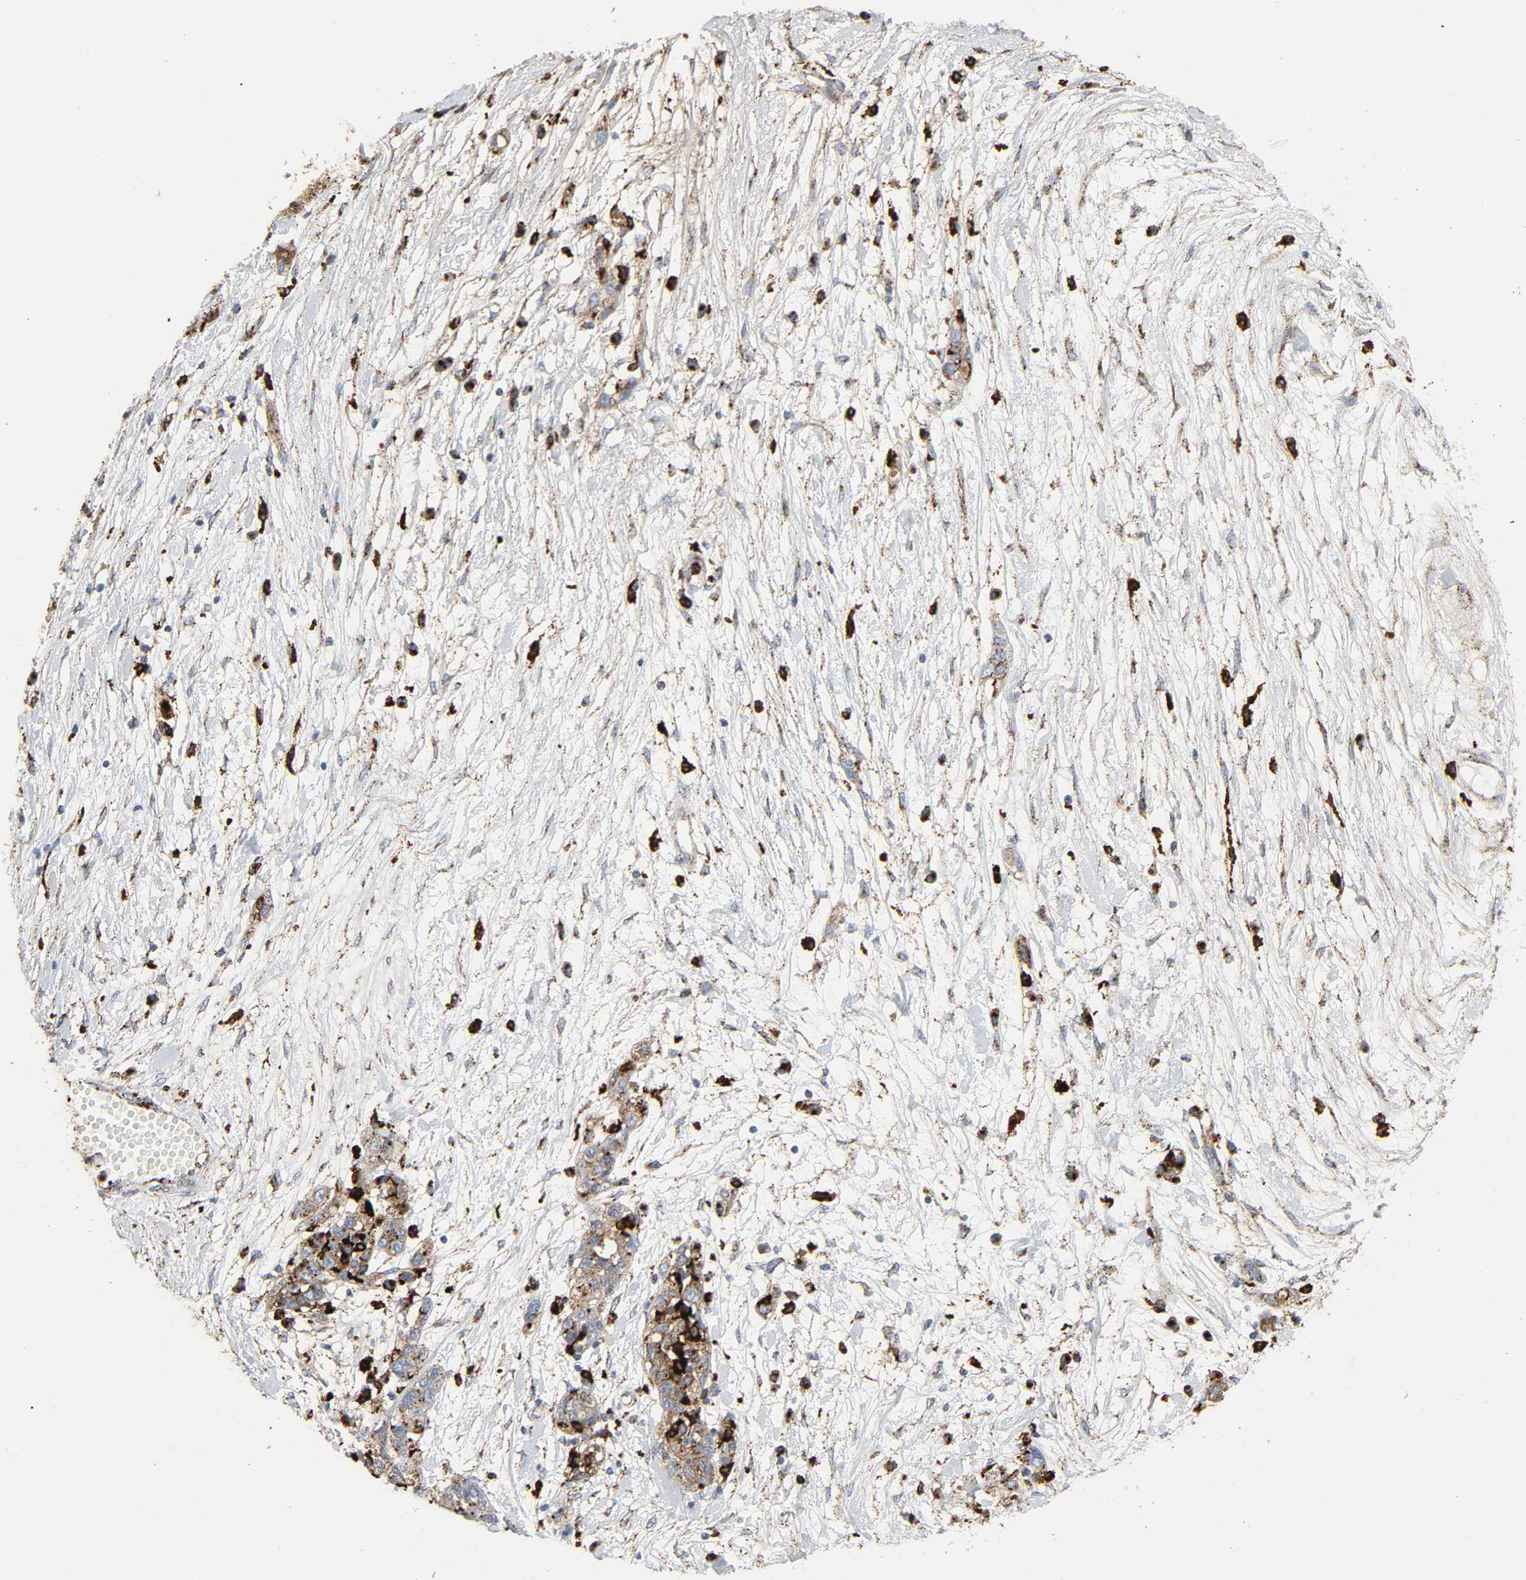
{"staining": {"intensity": "strong", "quantity": "25%-75%", "location": "cytoplasmic/membranous"}, "tissue": "ovarian cancer", "cell_type": "Tumor cells", "image_type": "cancer", "snomed": [{"axis": "morphology", "description": "Cystadenocarcinoma, serous, NOS"}, {"axis": "topography", "description": "Ovary"}], "caption": "A photomicrograph showing strong cytoplasmic/membranous staining in about 25%-75% of tumor cells in ovarian serous cystadenocarcinoma, as visualized by brown immunohistochemical staining.", "gene": "PSAP", "patient": {"sex": "female", "age": 71}}